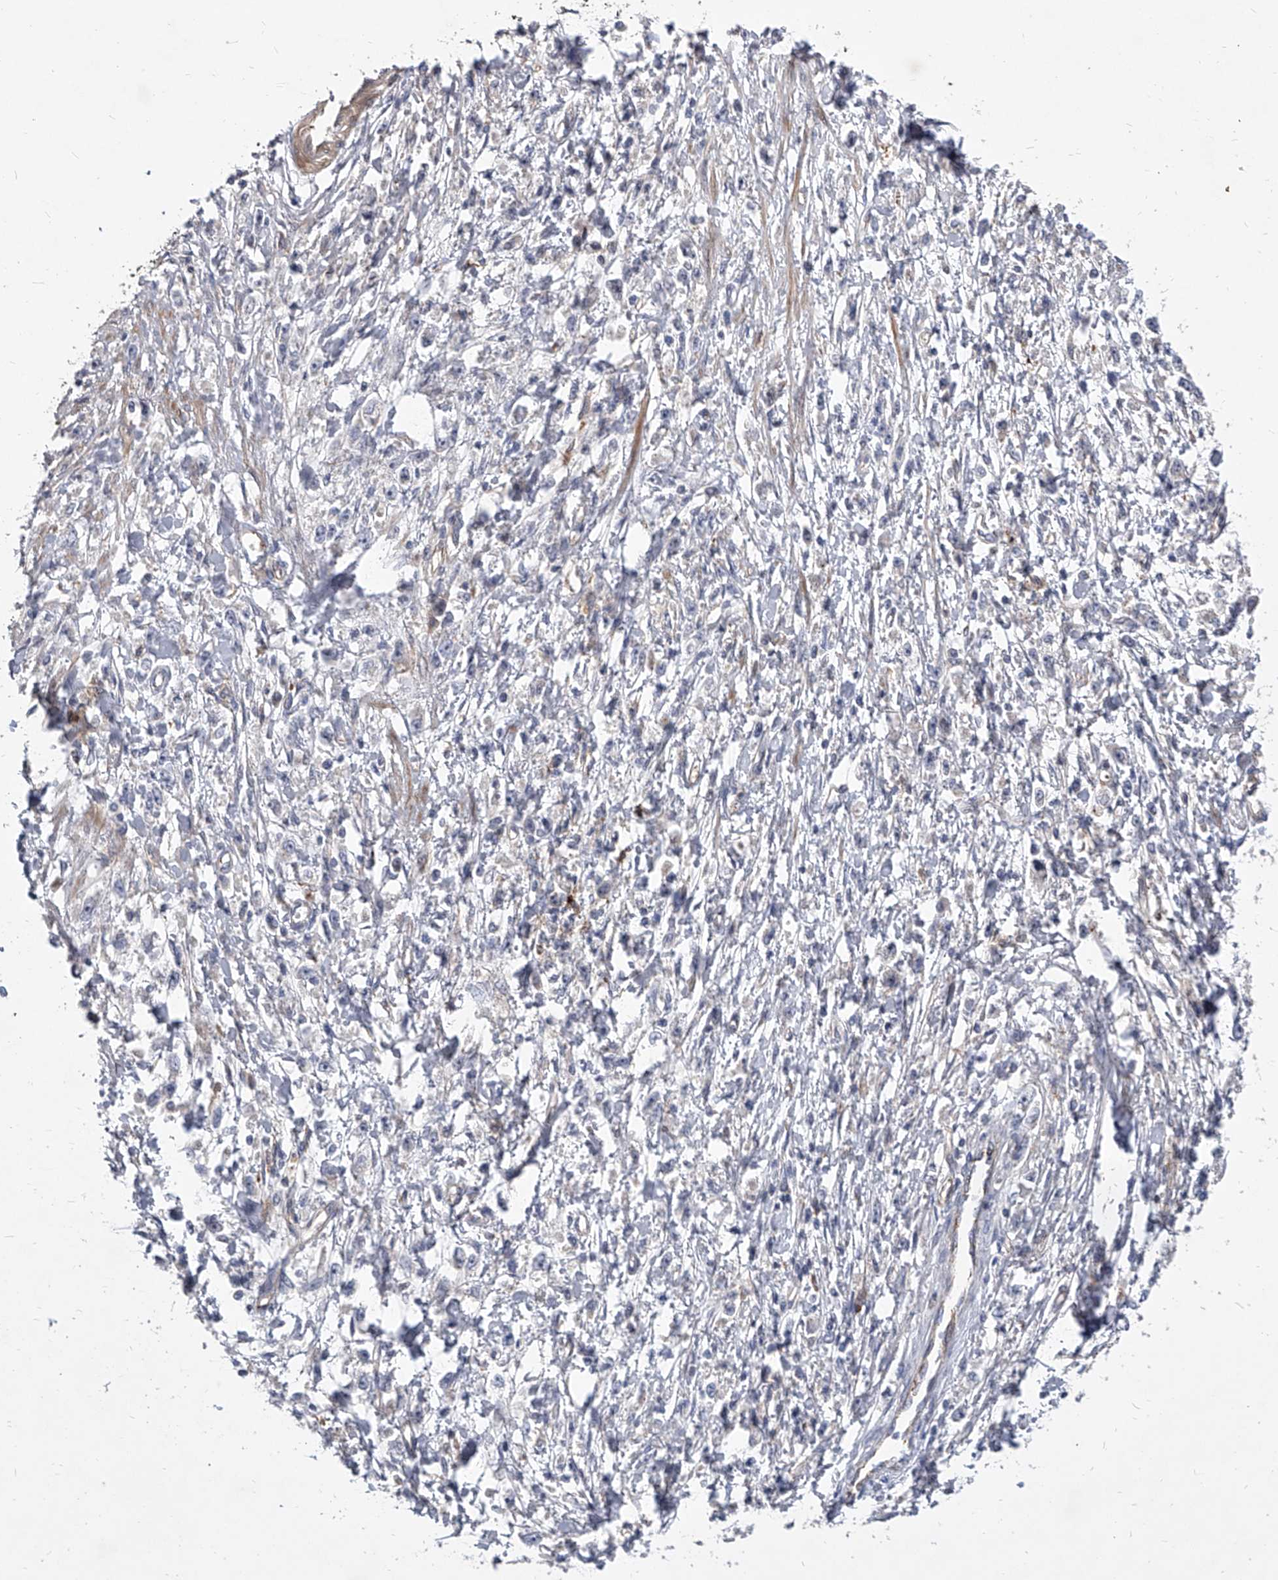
{"staining": {"intensity": "negative", "quantity": "none", "location": "none"}, "tissue": "stomach cancer", "cell_type": "Tumor cells", "image_type": "cancer", "snomed": [{"axis": "morphology", "description": "Adenocarcinoma, NOS"}, {"axis": "topography", "description": "Stomach"}], "caption": "Immunohistochemistry (IHC) of adenocarcinoma (stomach) reveals no expression in tumor cells. (Stains: DAB IHC with hematoxylin counter stain, Microscopy: brightfield microscopy at high magnification).", "gene": "MINDY4", "patient": {"sex": "female", "age": 59}}